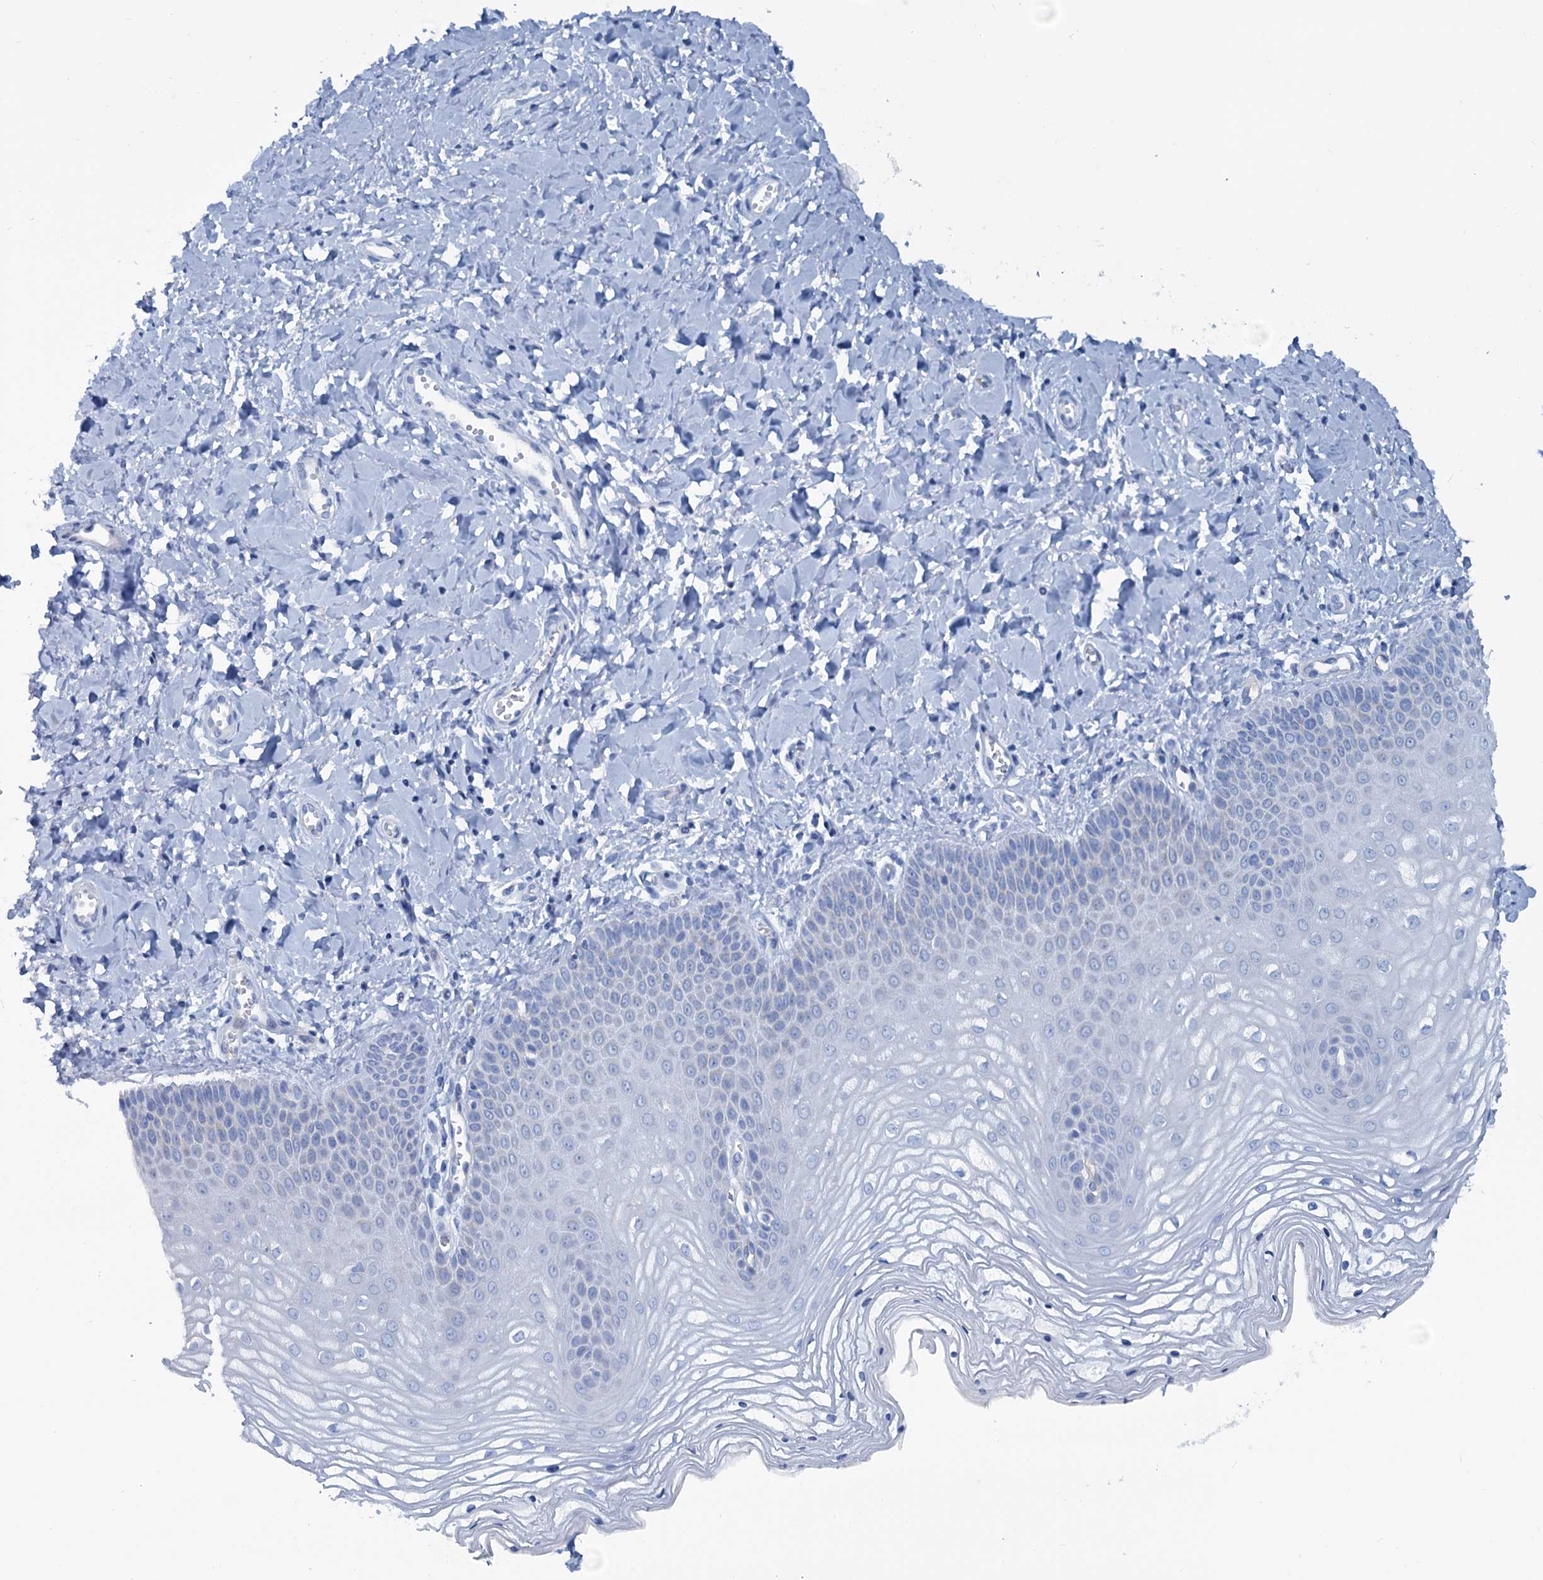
{"staining": {"intensity": "negative", "quantity": "none", "location": "none"}, "tissue": "vagina", "cell_type": "Squamous epithelial cells", "image_type": "normal", "snomed": [{"axis": "morphology", "description": "Normal tissue, NOS"}, {"axis": "topography", "description": "Vagina"}, {"axis": "topography", "description": "Cervix"}], "caption": "Immunohistochemical staining of normal vagina shows no significant expression in squamous epithelial cells. The staining was performed using DAB (3,3'-diaminobenzidine) to visualize the protein expression in brown, while the nuclei were stained in blue with hematoxylin (Magnification: 20x).", "gene": "SLC1A3", "patient": {"sex": "female", "age": 40}}